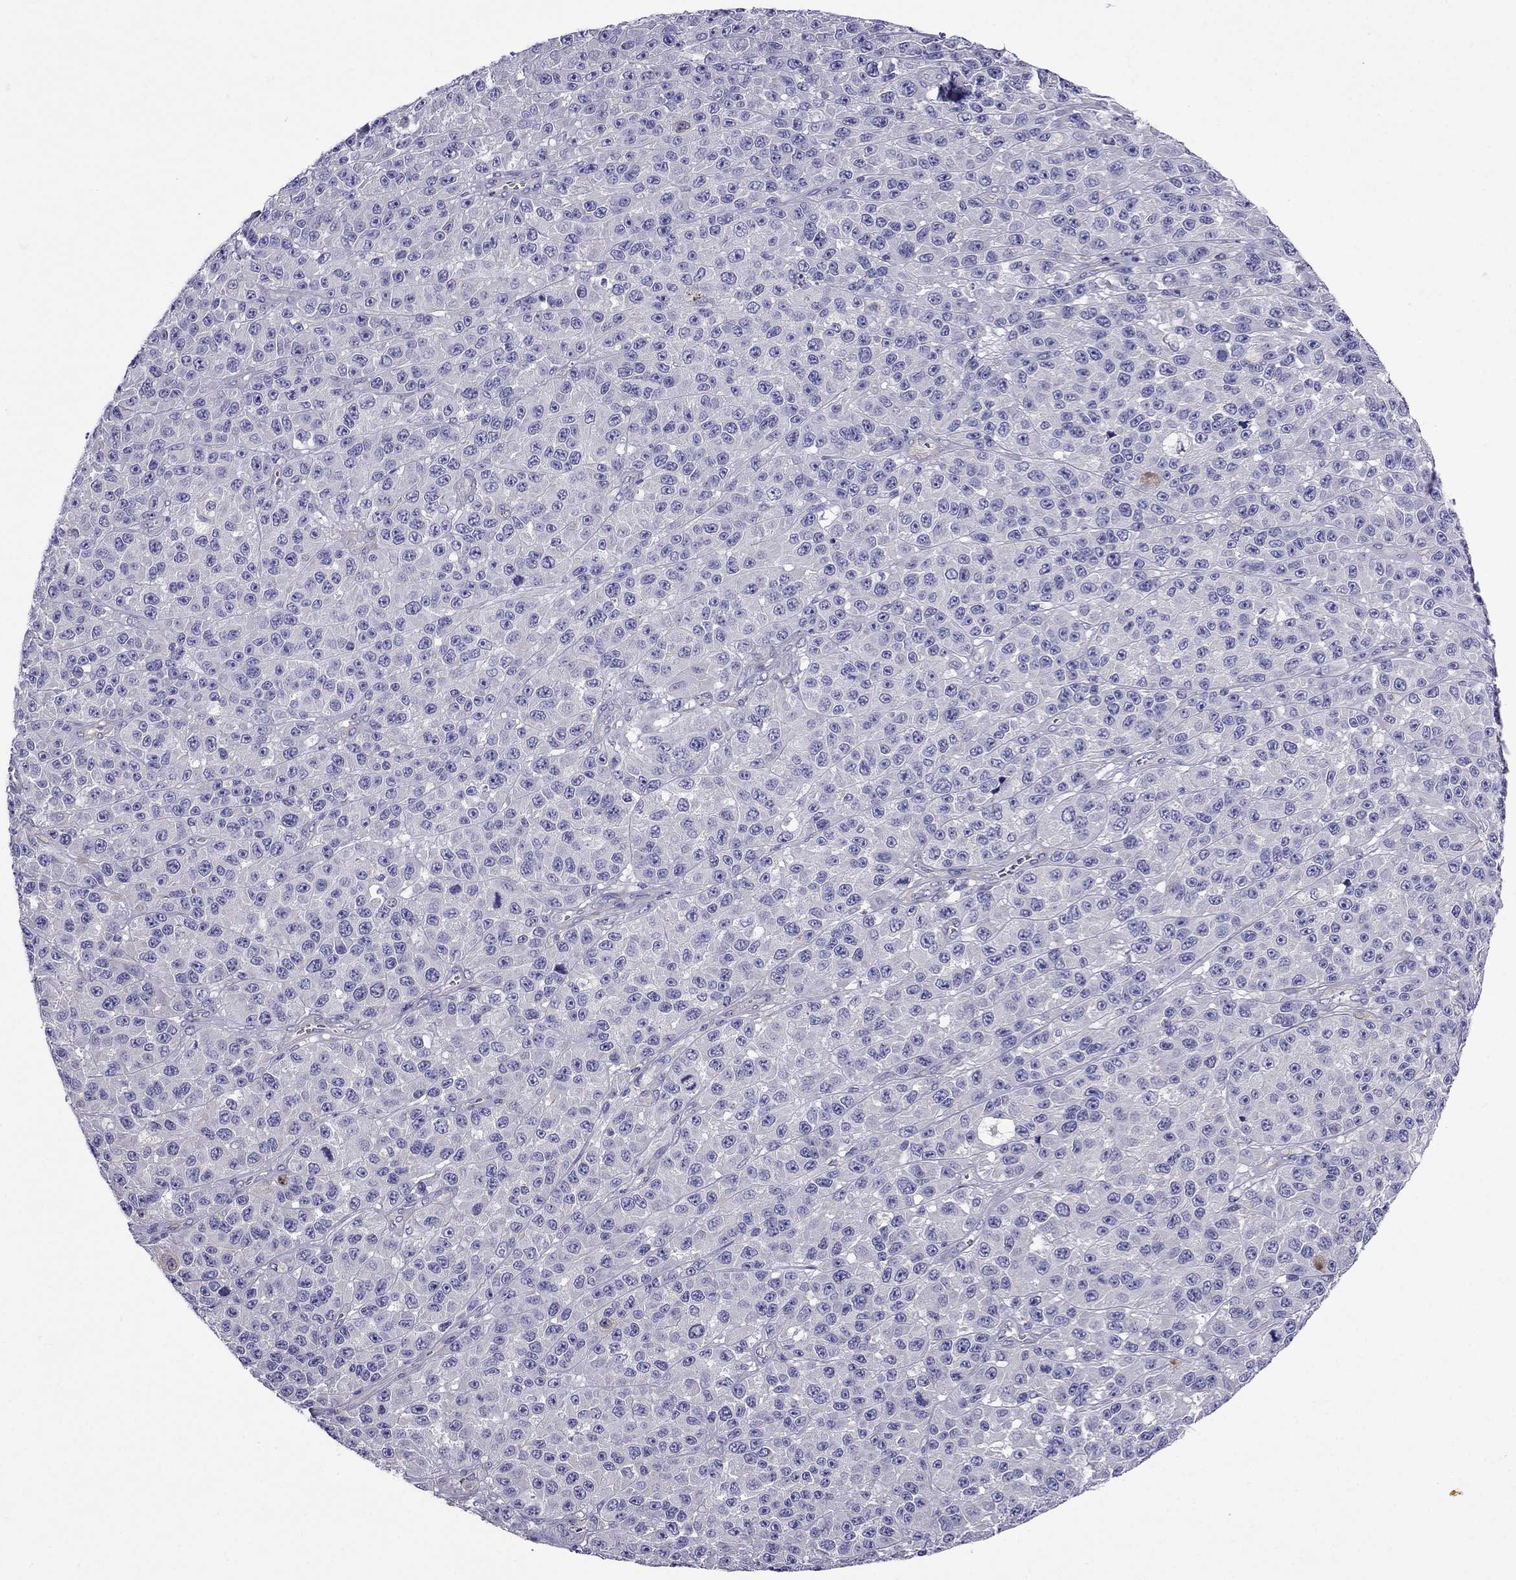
{"staining": {"intensity": "negative", "quantity": "none", "location": "none"}, "tissue": "melanoma", "cell_type": "Tumor cells", "image_type": "cancer", "snomed": [{"axis": "morphology", "description": "Malignant melanoma, NOS"}, {"axis": "topography", "description": "Skin"}], "caption": "Immunohistochemical staining of human melanoma demonstrates no significant staining in tumor cells.", "gene": "GPR50", "patient": {"sex": "female", "age": 58}}